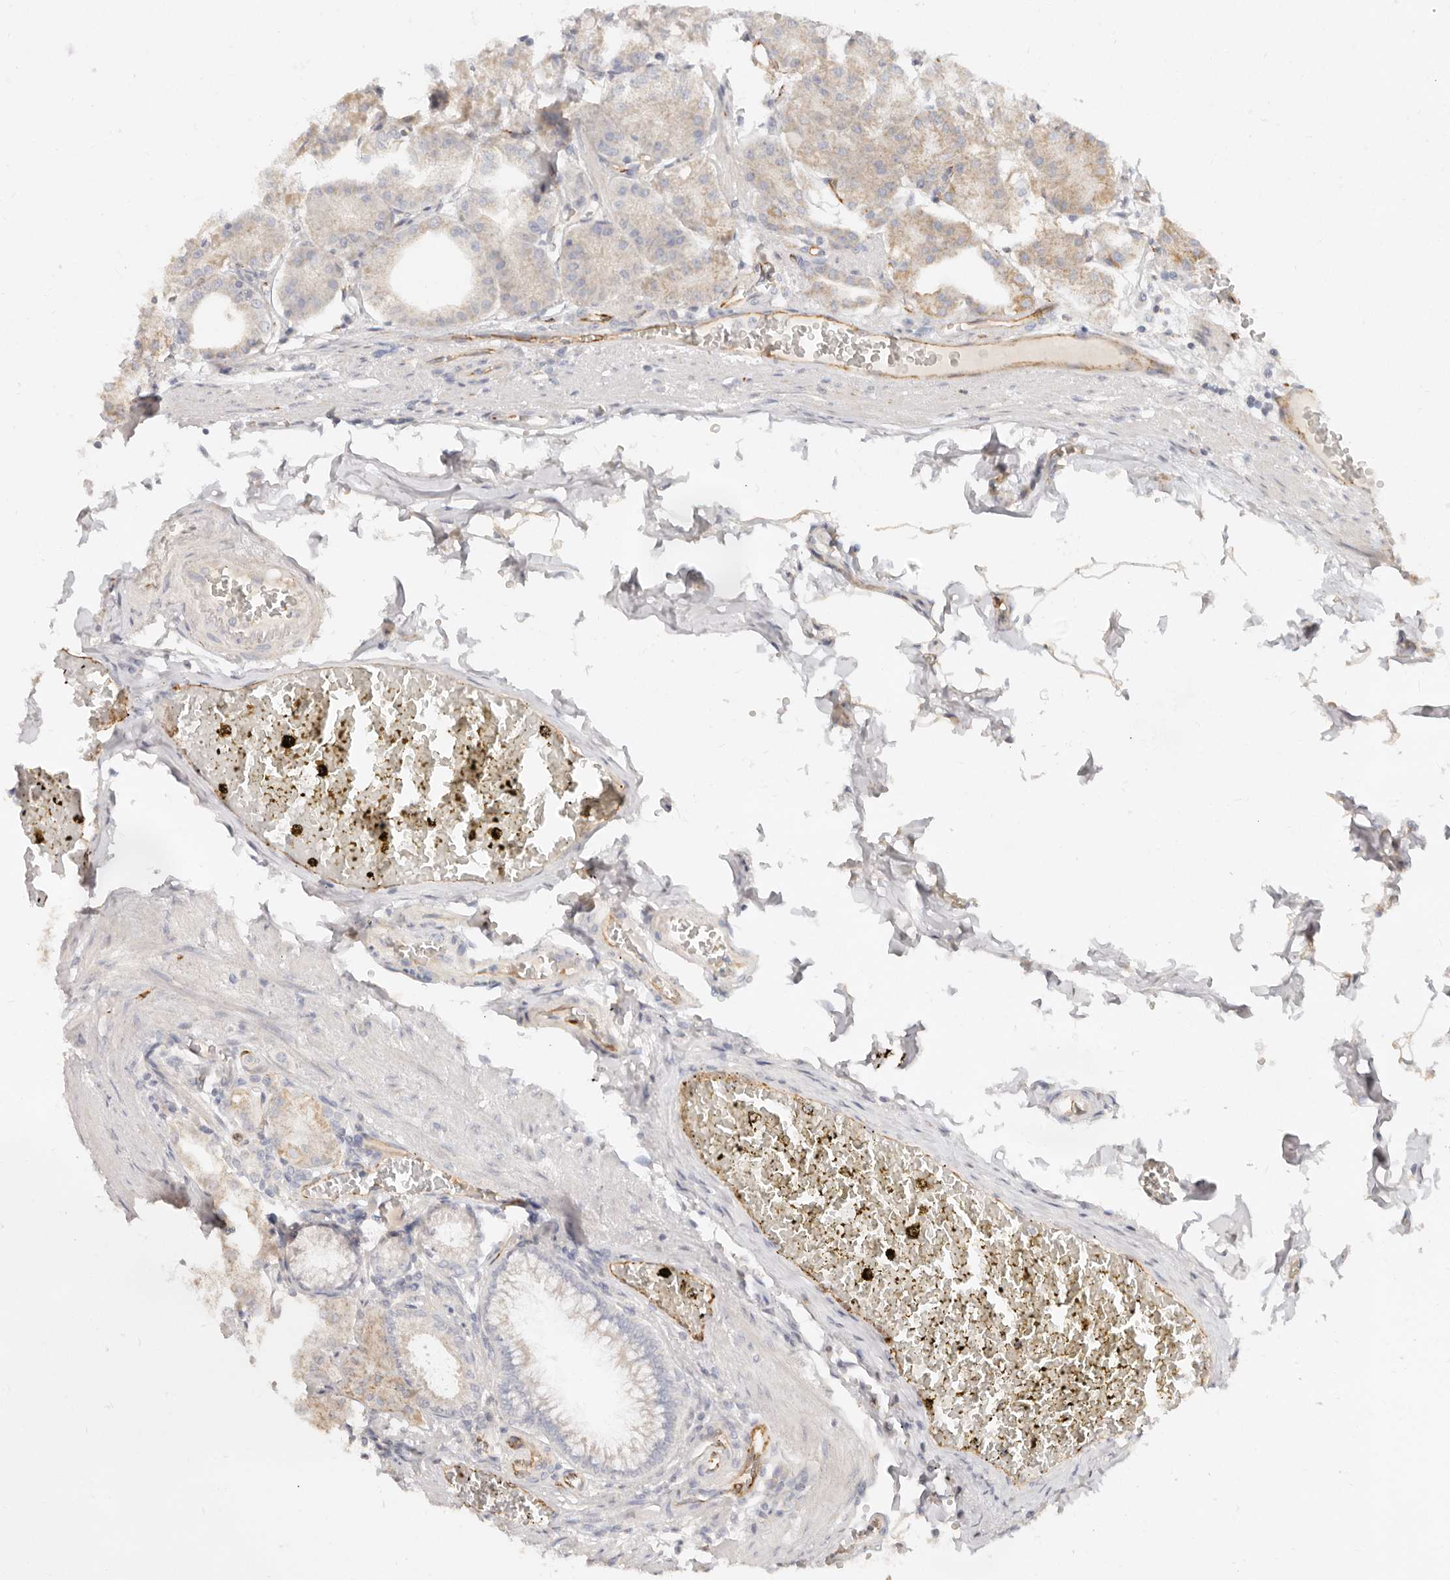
{"staining": {"intensity": "weak", "quantity": "25%-75%", "location": "cytoplasmic/membranous"}, "tissue": "stomach", "cell_type": "Glandular cells", "image_type": "normal", "snomed": [{"axis": "morphology", "description": "Normal tissue, NOS"}, {"axis": "topography", "description": "Stomach, lower"}], "caption": "Weak cytoplasmic/membranous staining for a protein is identified in approximately 25%-75% of glandular cells of unremarkable stomach using IHC.", "gene": "SASS6", "patient": {"sex": "male", "age": 71}}